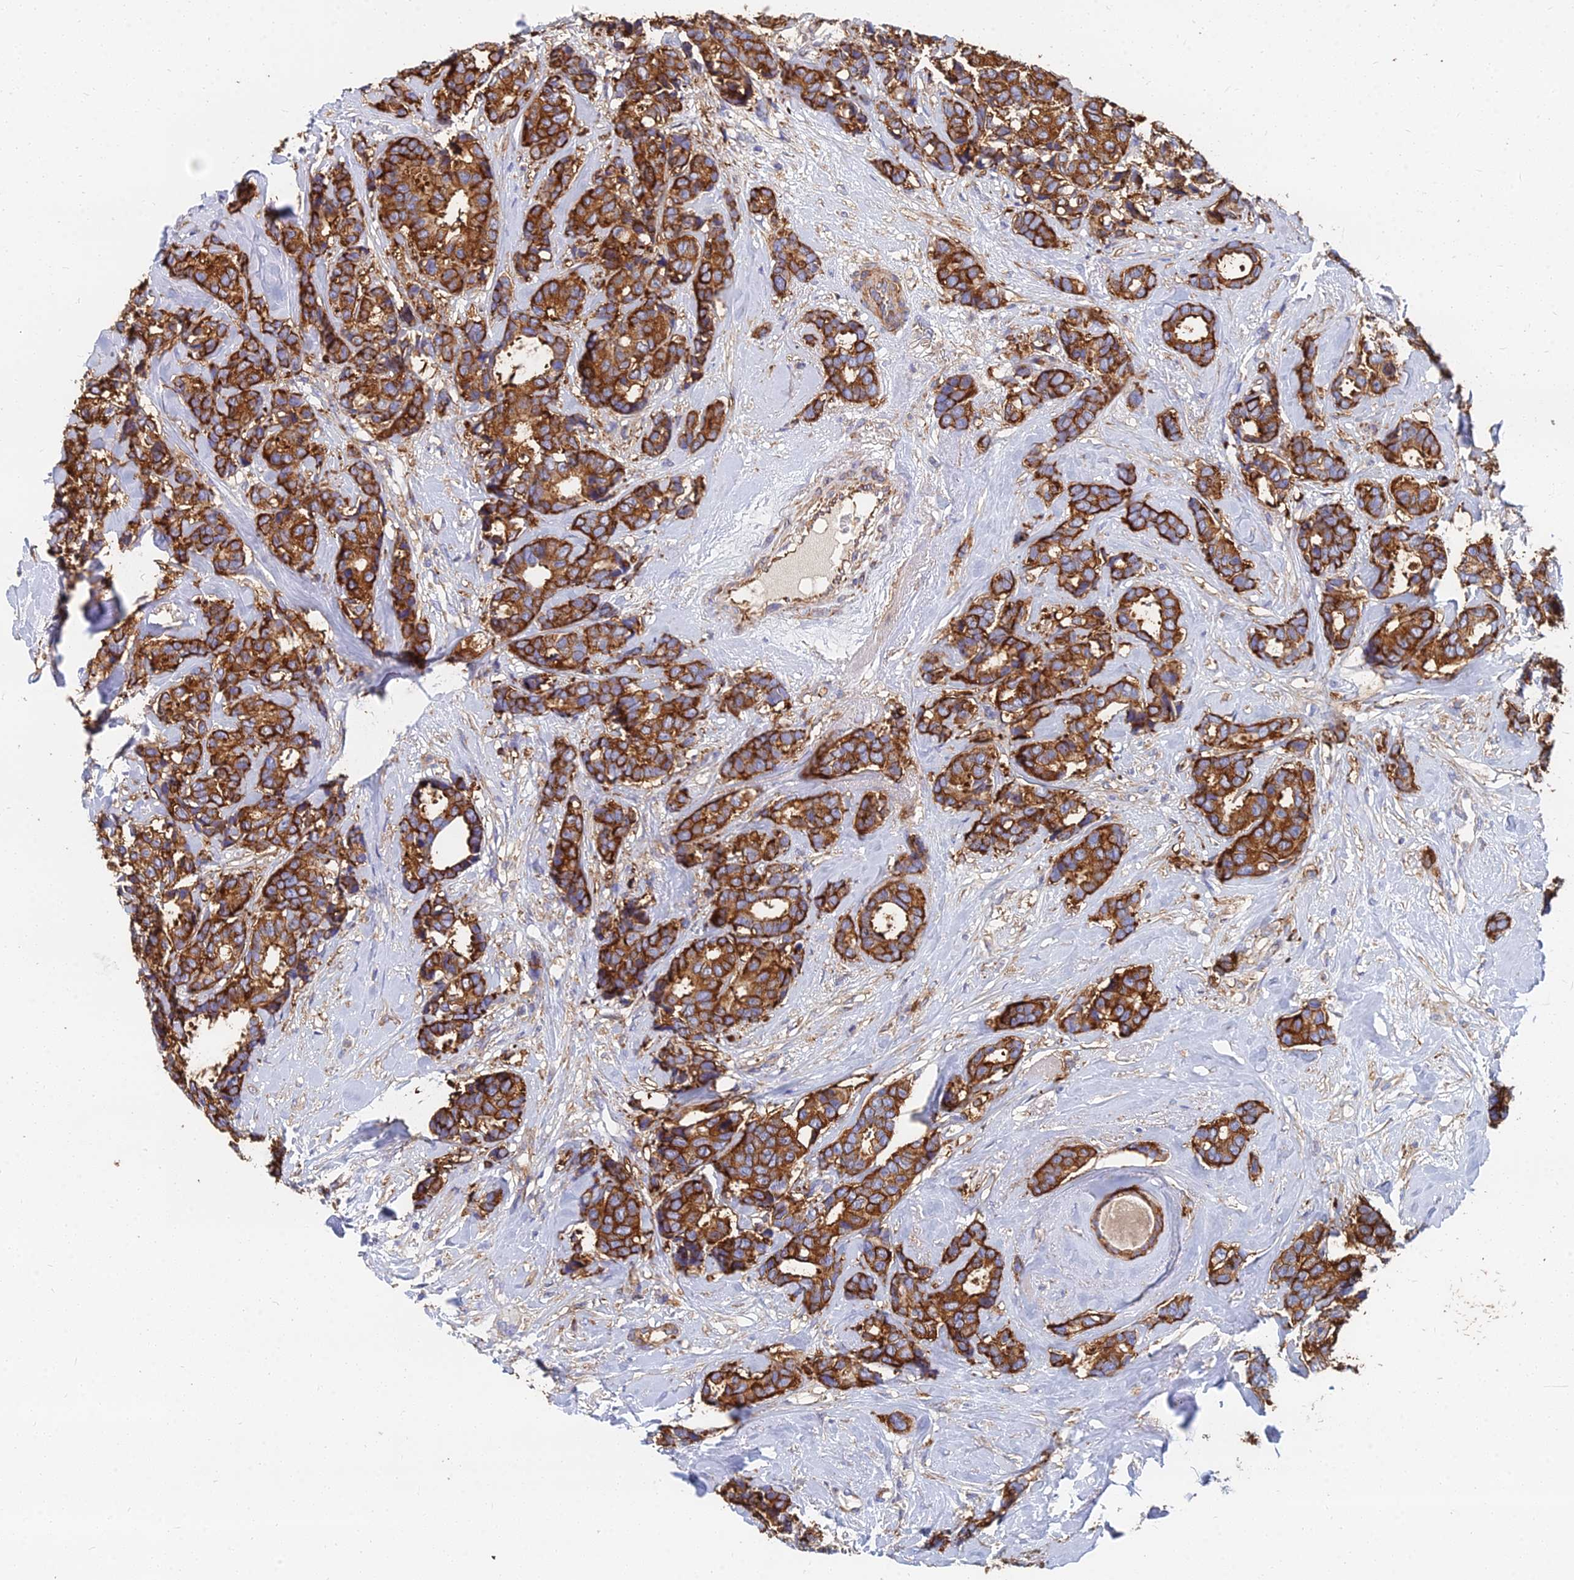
{"staining": {"intensity": "strong", "quantity": ">75%", "location": "cytoplasmic/membranous"}, "tissue": "breast cancer", "cell_type": "Tumor cells", "image_type": "cancer", "snomed": [{"axis": "morphology", "description": "Duct carcinoma"}, {"axis": "topography", "description": "Breast"}], "caption": "Strong cytoplasmic/membranous staining for a protein is present in approximately >75% of tumor cells of breast intraductal carcinoma using IHC.", "gene": "GPR42", "patient": {"sex": "female", "age": 87}}